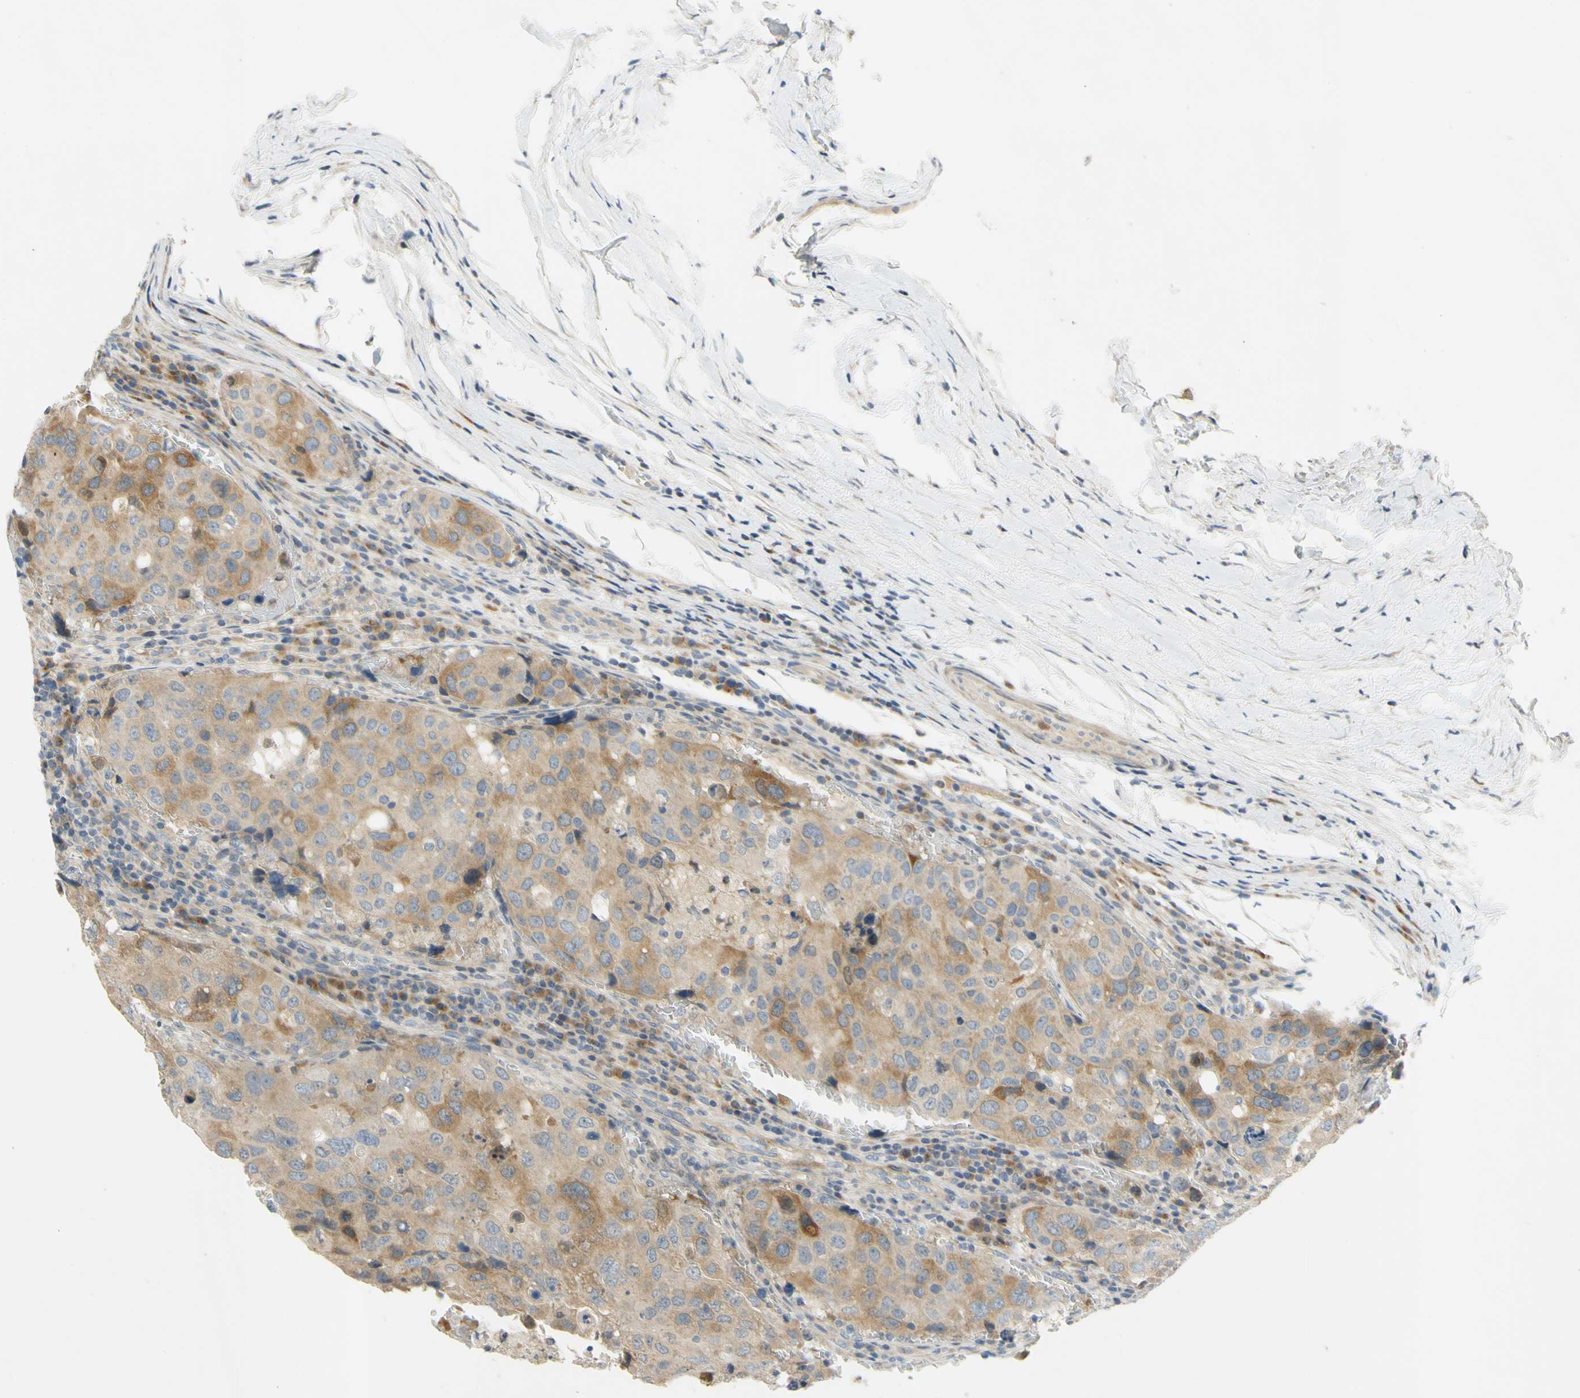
{"staining": {"intensity": "weak", "quantity": "25%-75%", "location": "cytoplasmic/membranous"}, "tissue": "urothelial cancer", "cell_type": "Tumor cells", "image_type": "cancer", "snomed": [{"axis": "morphology", "description": "Urothelial carcinoma, High grade"}, {"axis": "topography", "description": "Lymph node"}, {"axis": "topography", "description": "Urinary bladder"}], "caption": "High-grade urothelial carcinoma stained with a protein marker displays weak staining in tumor cells.", "gene": "CCNB2", "patient": {"sex": "male", "age": 51}}